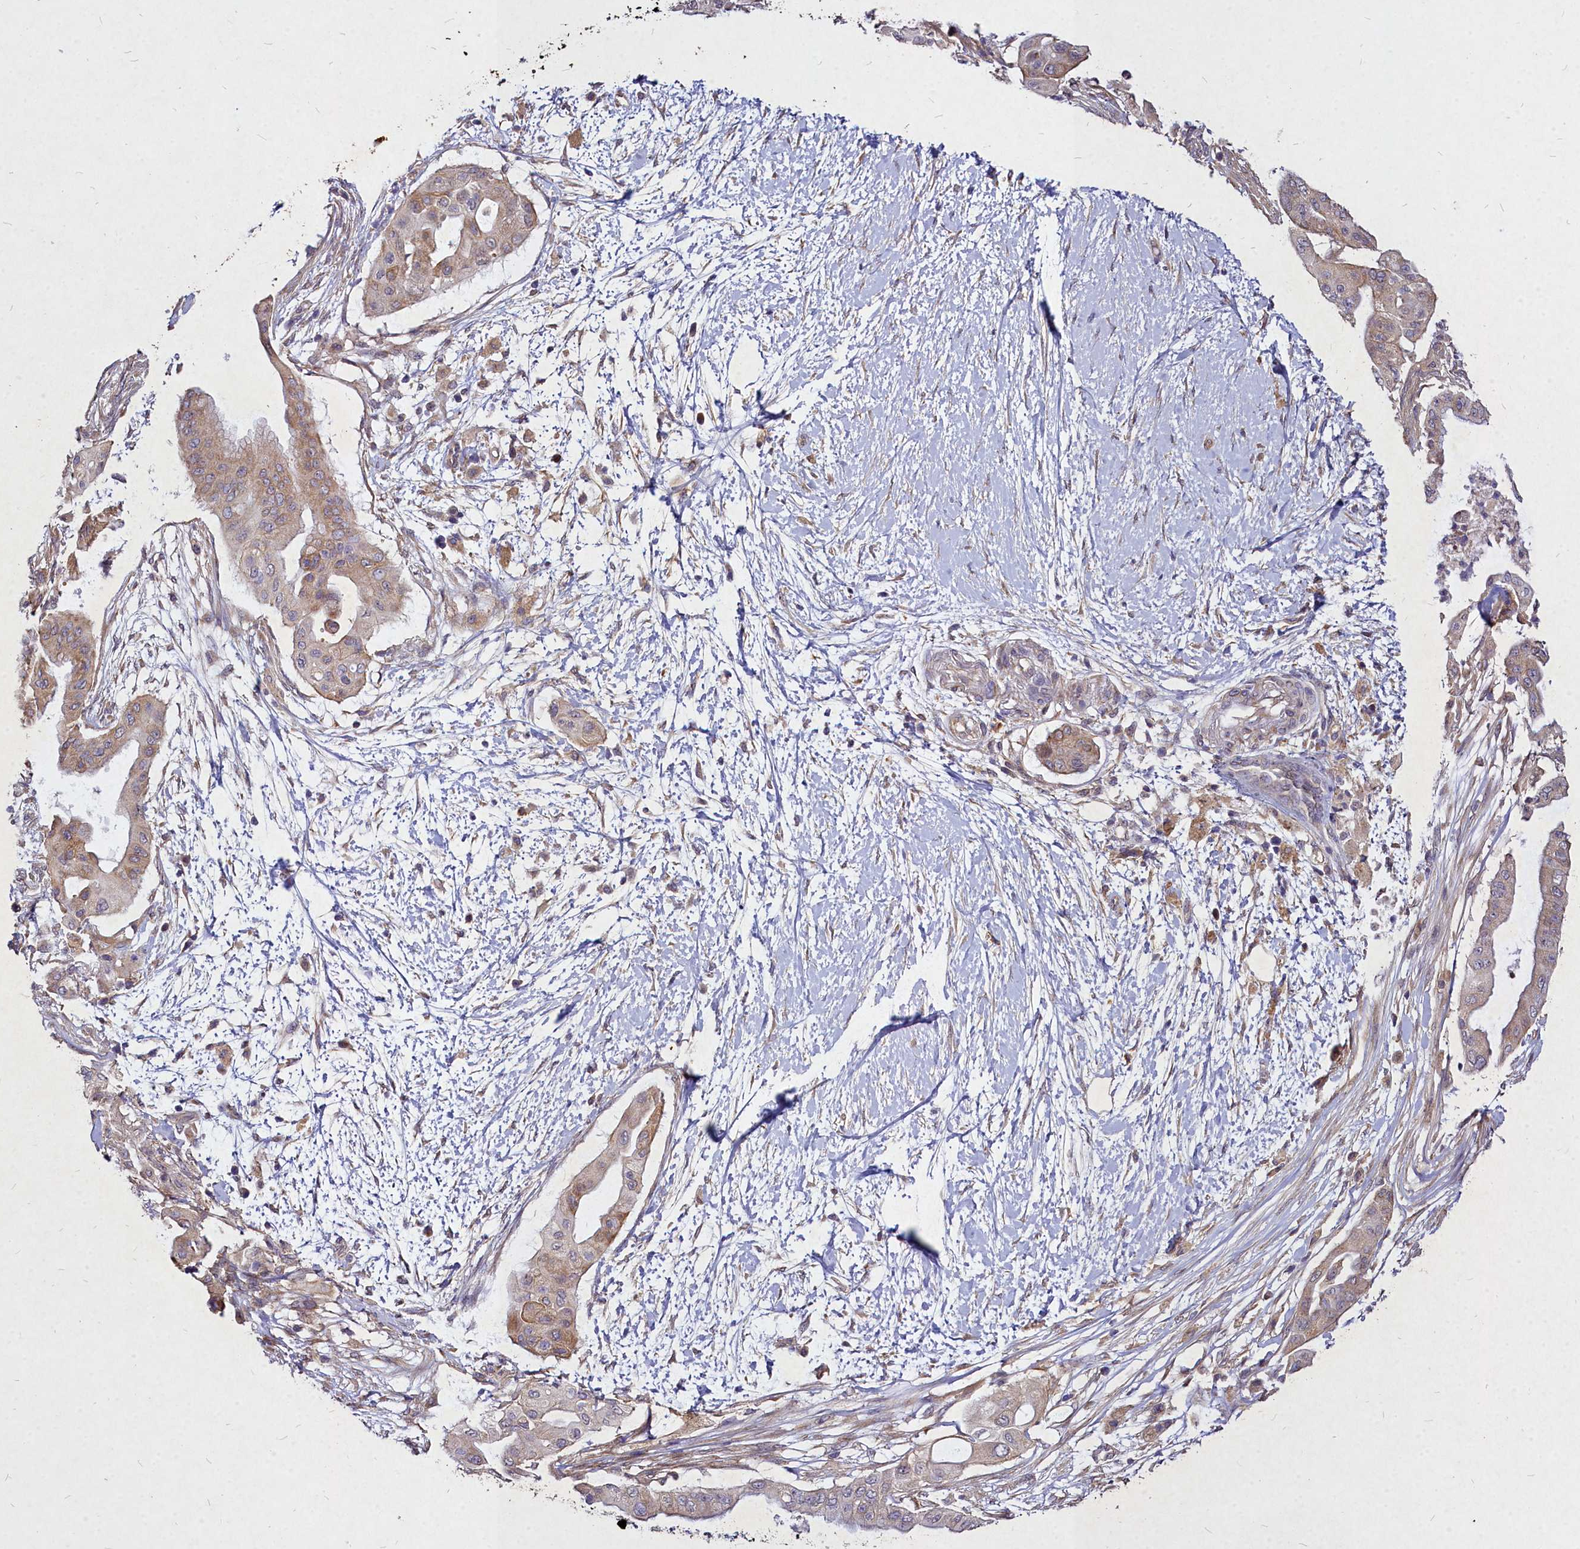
{"staining": {"intensity": "moderate", "quantity": "<25%", "location": "cytoplasmic/membranous"}, "tissue": "pancreatic cancer", "cell_type": "Tumor cells", "image_type": "cancer", "snomed": [{"axis": "morphology", "description": "Adenocarcinoma, NOS"}, {"axis": "topography", "description": "Pancreas"}], "caption": "There is low levels of moderate cytoplasmic/membranous positivity in tumor cells of pancreatic cancer, as demonstrated by immunohistochemical staining (brown color).", "gene": "SKA1", "patient": {"sex": "male", "age": 68}}